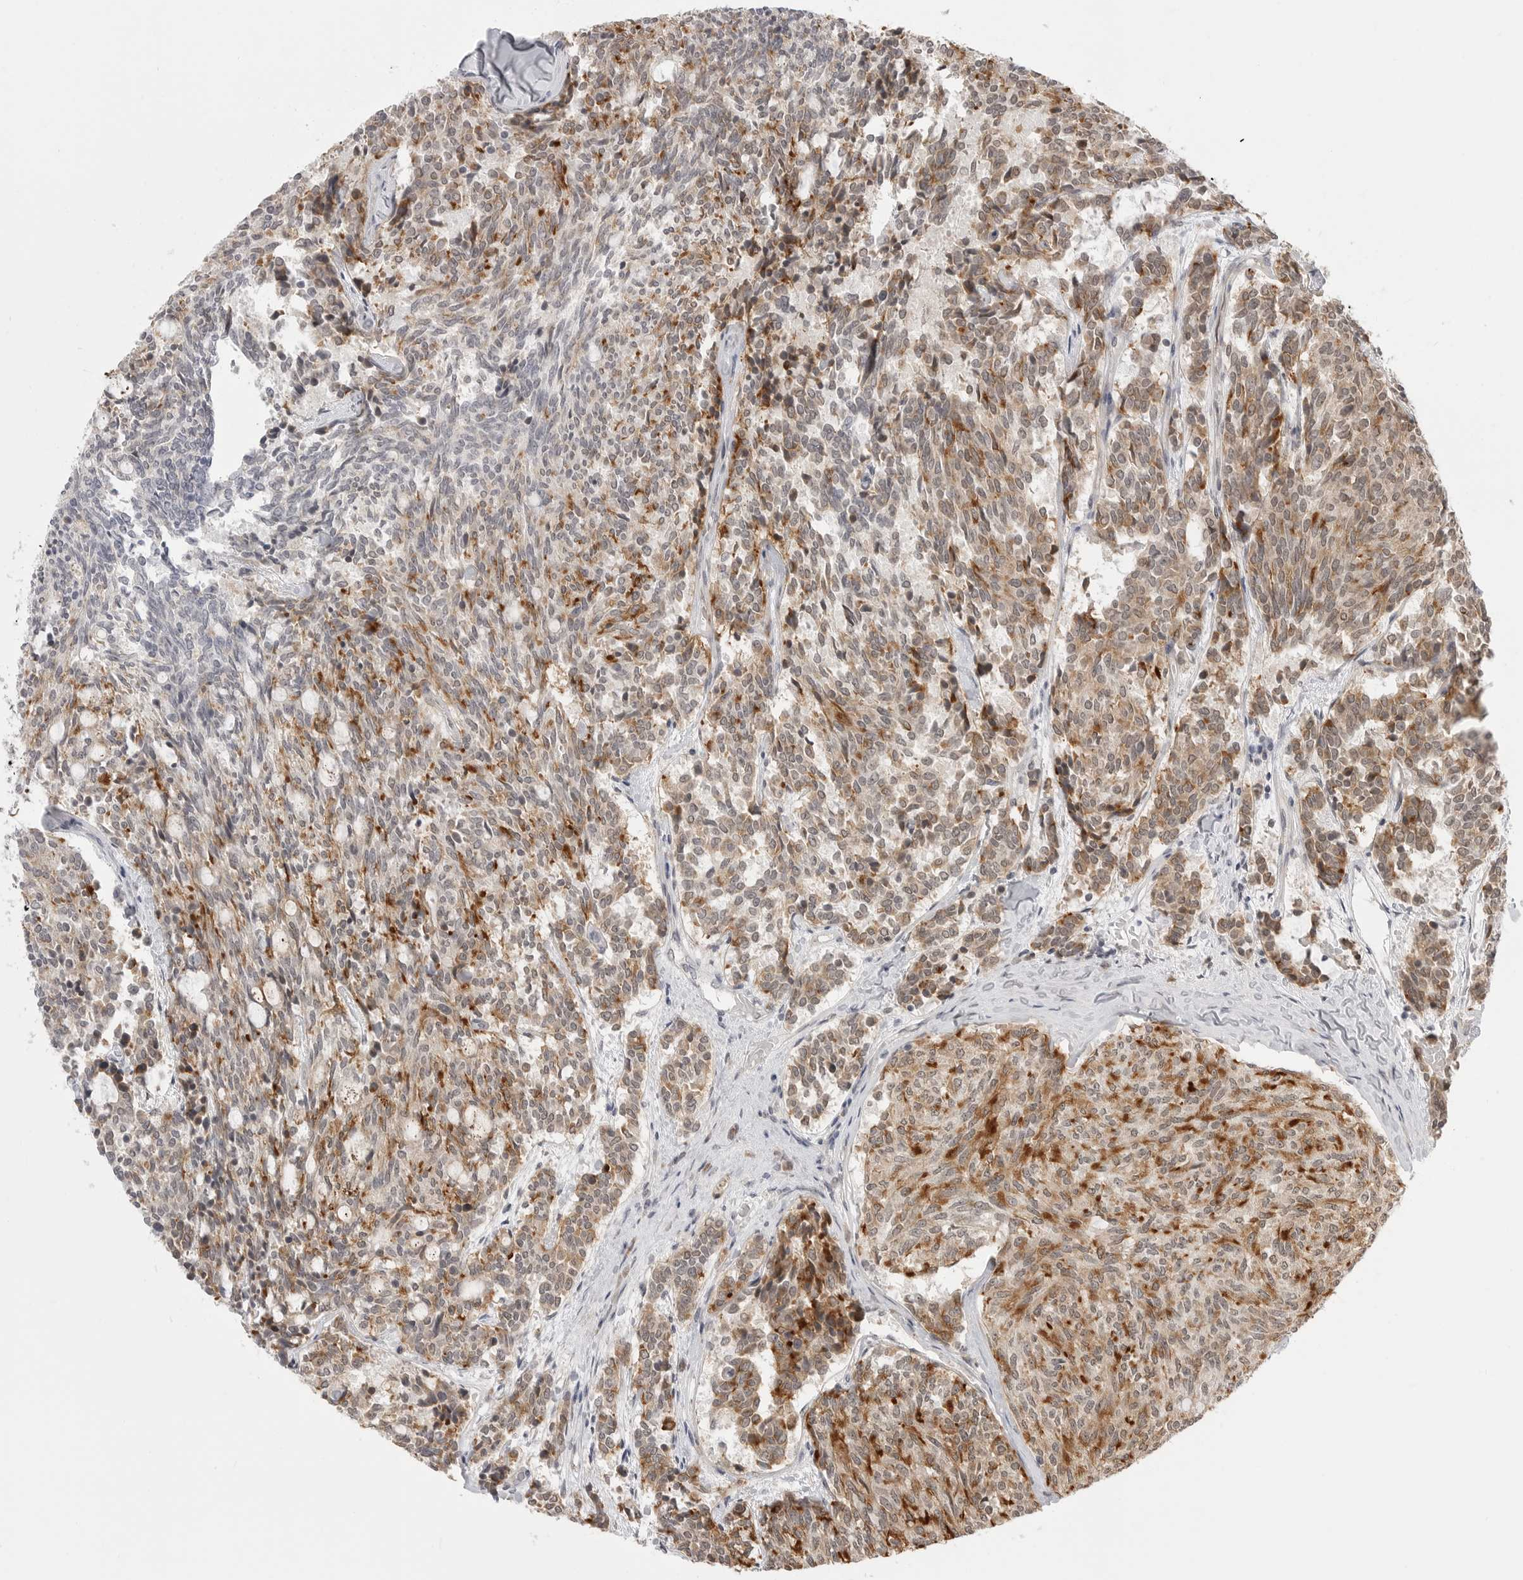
{"staining": {"intensity": "moderate", "quantity": "25%-75%", "location": "cytoplasmic/membranous"}, "tissue": "carcinoid", "cell_type": "Tumor cells", "image_type": "cancer", "snomed": [{"axis": "morphology", "description": "Carcinoid, malignant, NOS"}, {"axis": "topography", "description": "Pancreas"}], "caption": "Malignant carcinoid stained with IHC demonstrates moderate cytoplasmic/membranous expression in about 25%-75% of tumor cells.", "gene": "KALRN", "patient": {"sex": "female", "age": 54}}